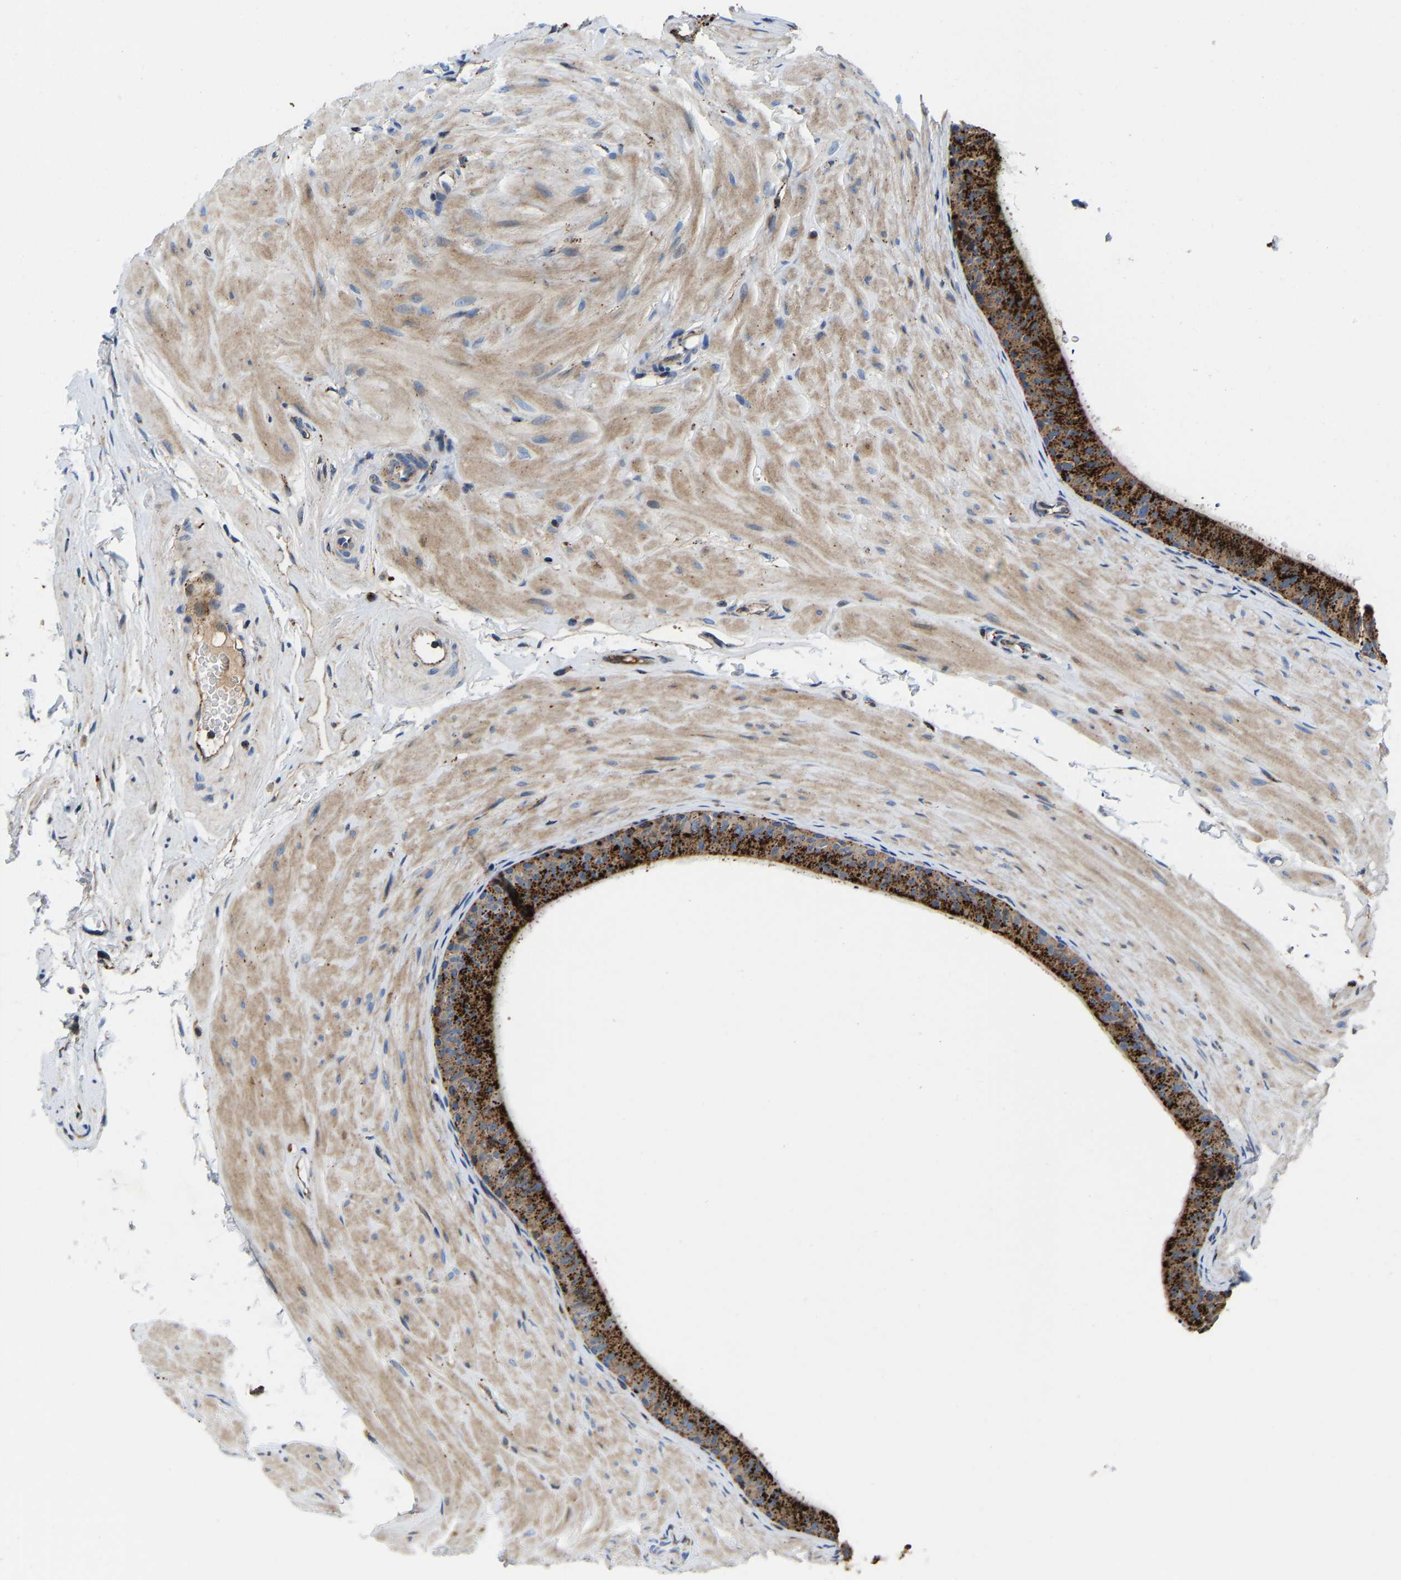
{"staining": {"intensity": "strong", "quantity": ">75%", "location": "cytoplasmic/membranous"}, "tissue": "epididymis", "cell_type": "Glandular cells", "image_type": "normal", "snomed": [{"axis": "morphology", "description": "Normal tissue, NOS"}, {"axis": "topography", "description": "Epididymis"}], "caption": "IHC of unremarkable human epididymis demonstrates high levels of strong cytoplasmic/membranous expression in approximately >75% of glandular cells.", "gene": "DPP7", "patient": {"sex": "male", "age": 34}}